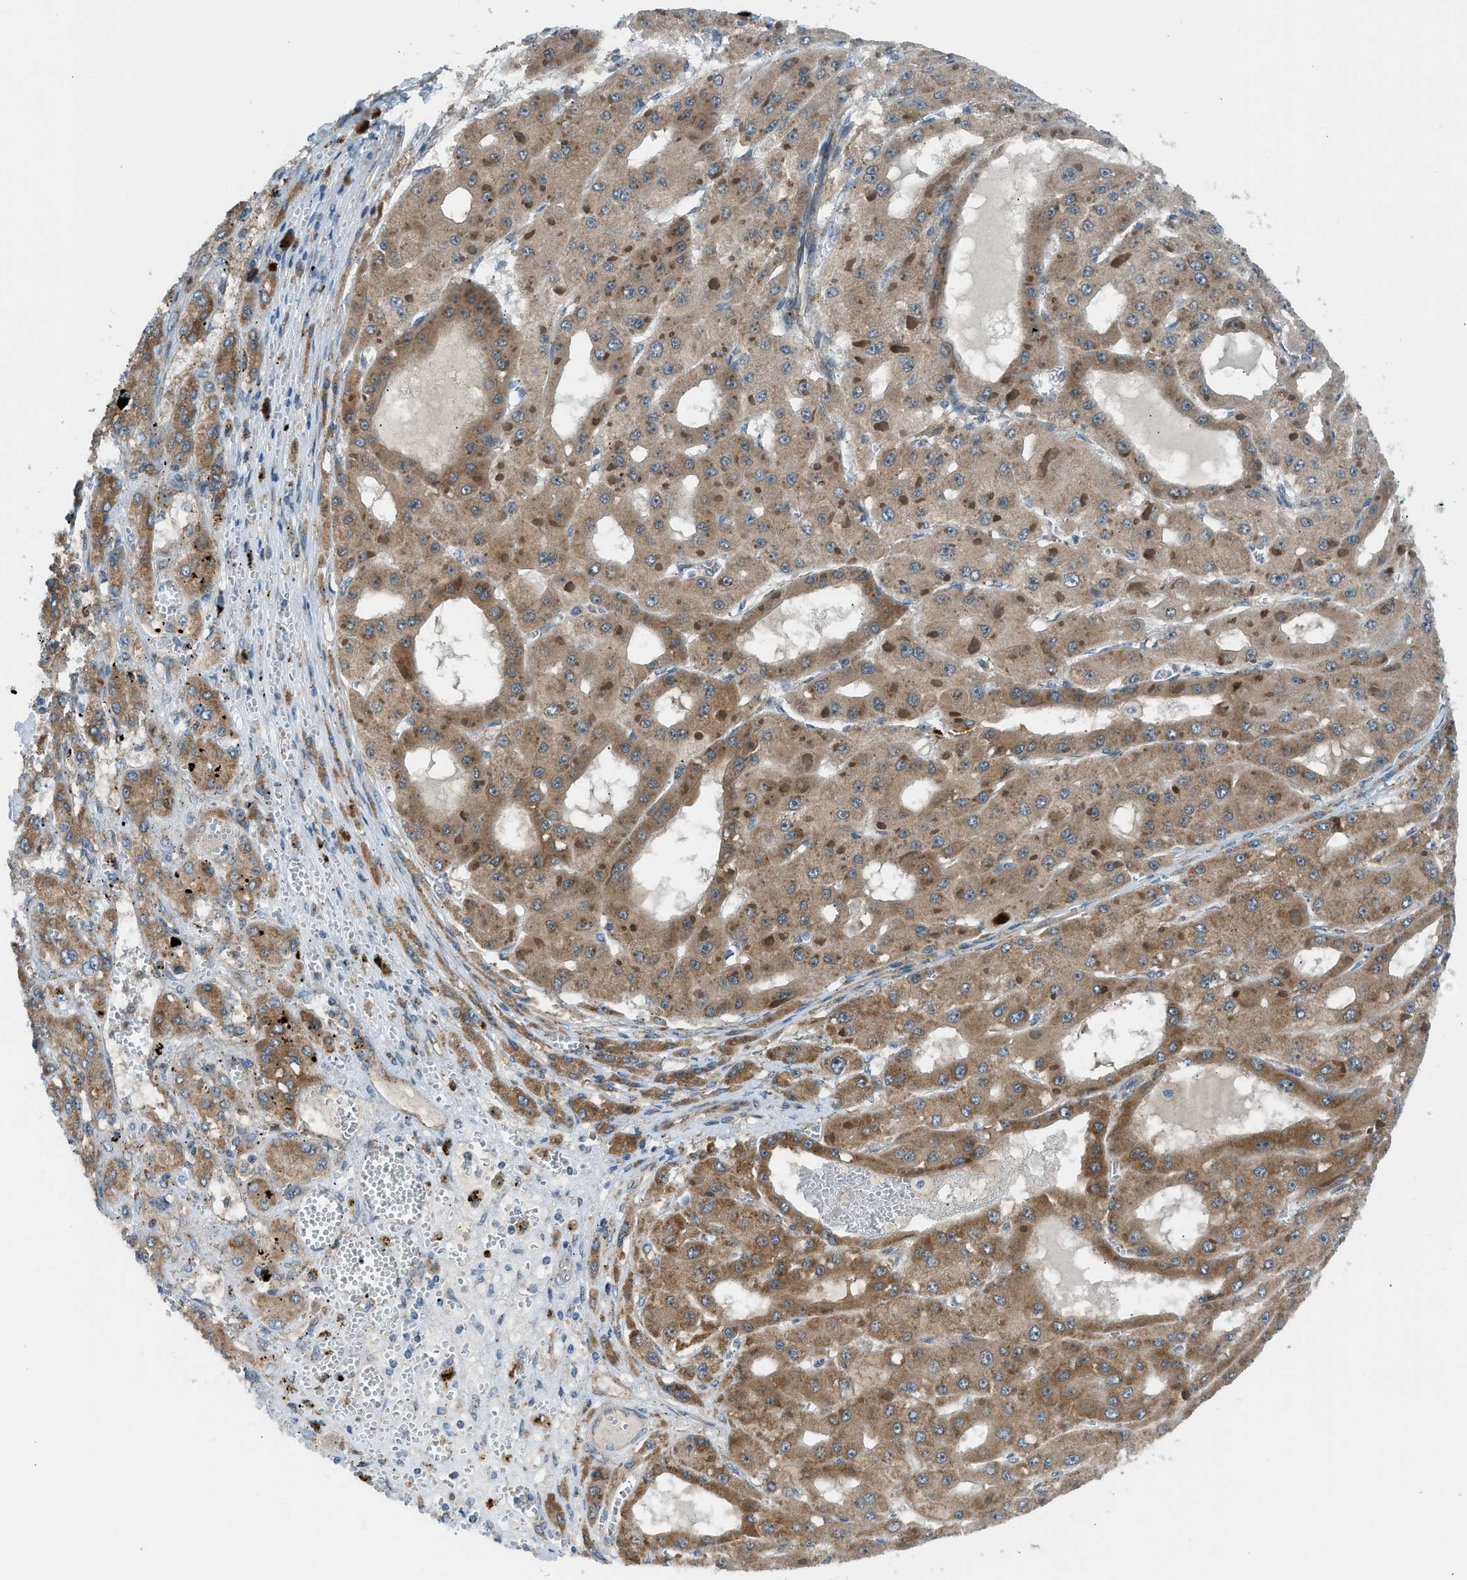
{"staining": {"intensity": "moderate", "quantity": ">75%", "location": "cytoplasmic/membranous"}, "tissue": "liver cancer", "cell_type": "Tumor cells", "image_type": "cancer", "snomed": [{"axis": "morphology", "description": "Carcinoma, Hepatocellular, NOS"}, {"axis": "topography", "description": "Liver"}], "caption": "DAB (3,3'-diaminobenzidine) immunohistochemical staining of human liver cancer reveals moderate cytoplasmic/membranous protein positivity in approximately >75% of tumor cells. (Stains: DAB in brown, nuclei in blue, Microscopy: brightfield microscopy at high magnification).", "gene": "EDARADD", "patient": {"sex": "female", "age": 73}}